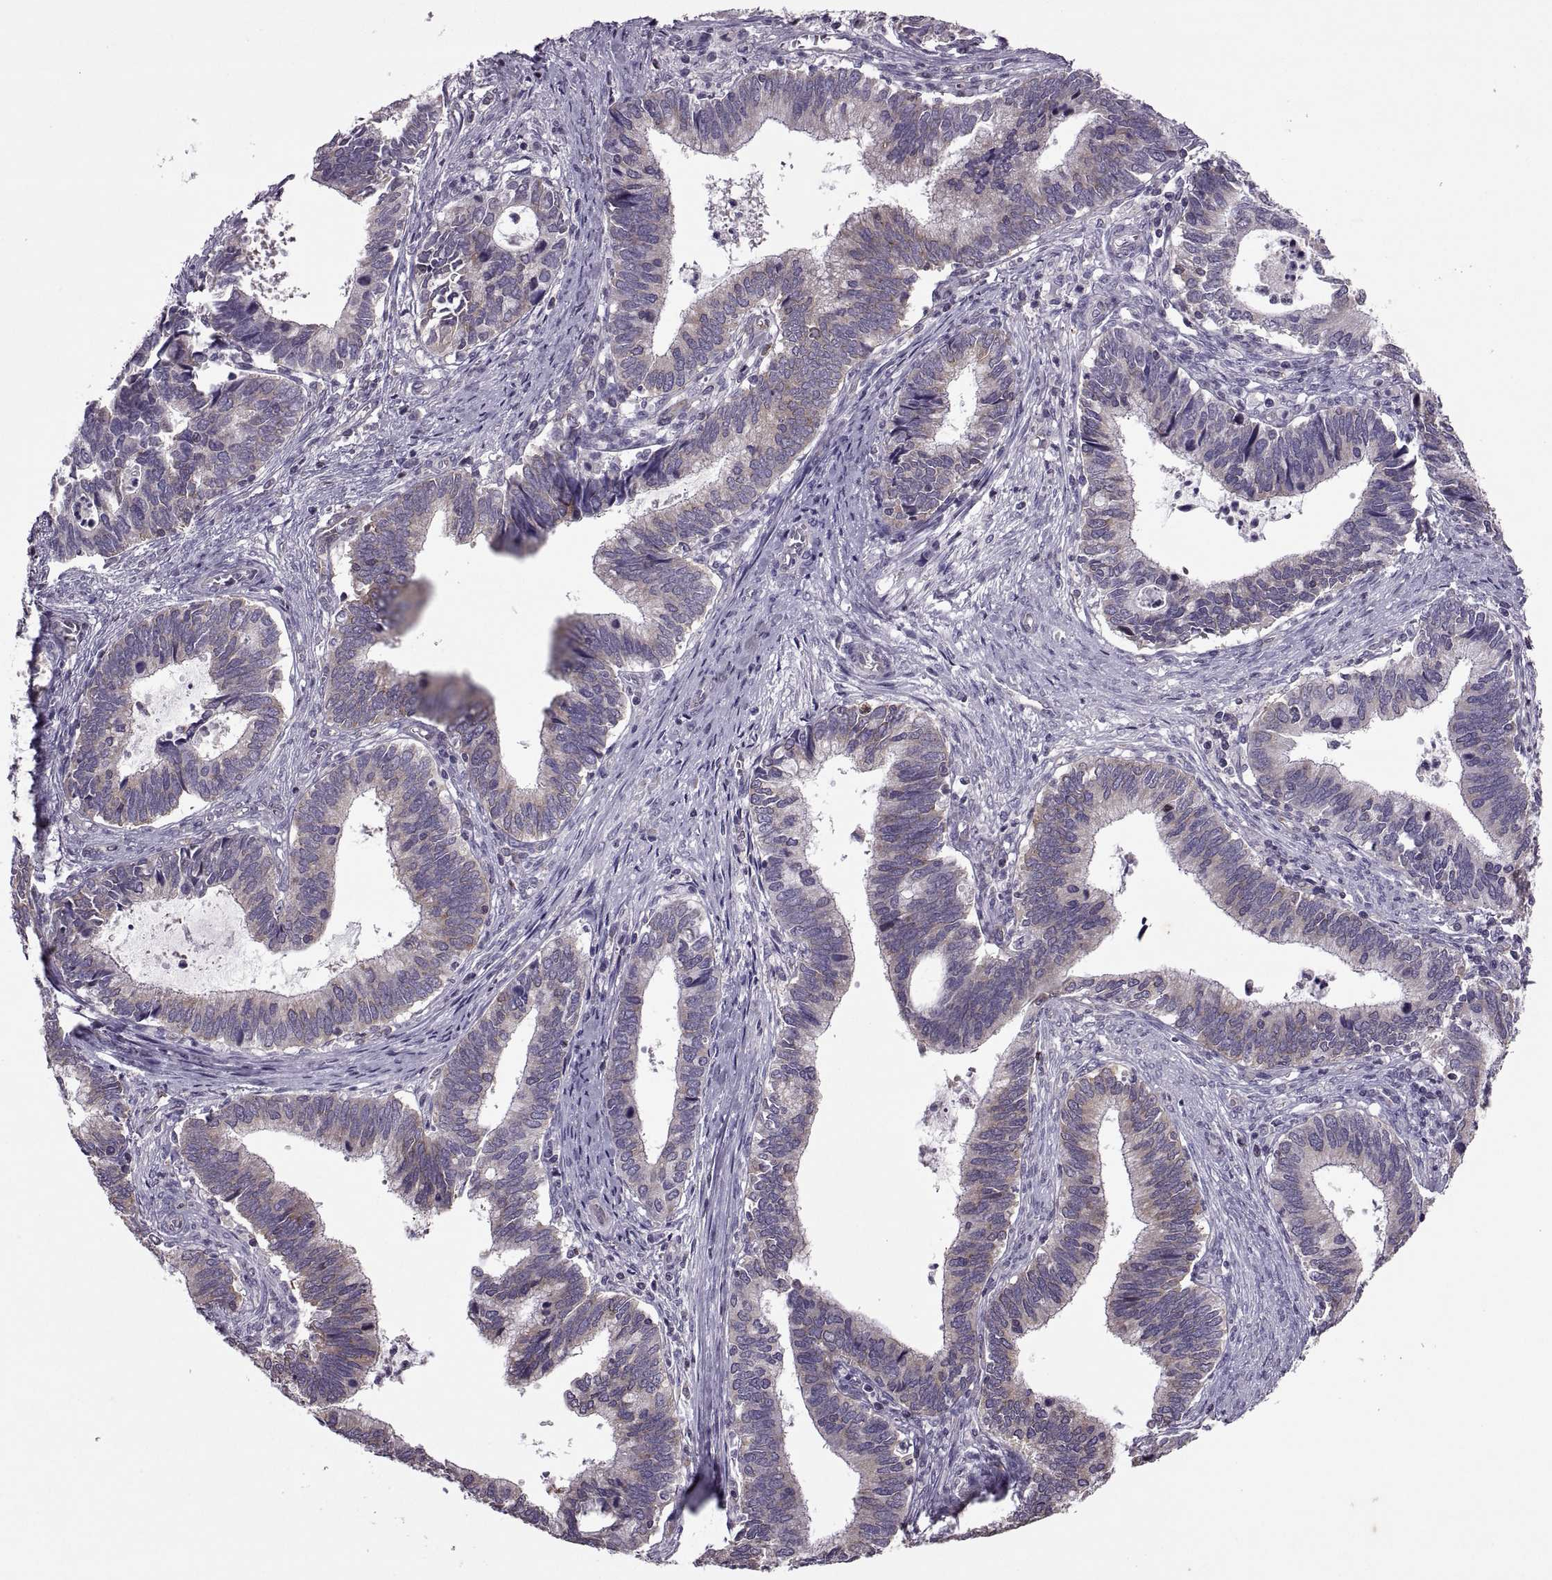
{"staining": {"intensity": "weak", "quantity": "25%-75%", "location": "cytoplasmic/membranous"}, "tissue": "cervical cancer", "cell_type": "Tumor cells", "image_type": "cancer", "snomed": [{"axis": "morphology", "description": "Adenocarcinoma, NOS"}, {"axis": "topography", "description": "Cervix"}], "caption": "Immunohistochemistry (IHC) (DAB (3,3'-diaminobenzidine)) staining of adenocarcinoma (cervical) exhibits weak cytoplasmic/membranous protein staining in about 25%-75% of tumor cells.", "gene": "PABPC1", "patient": {"sex": "female", "age": 42}}